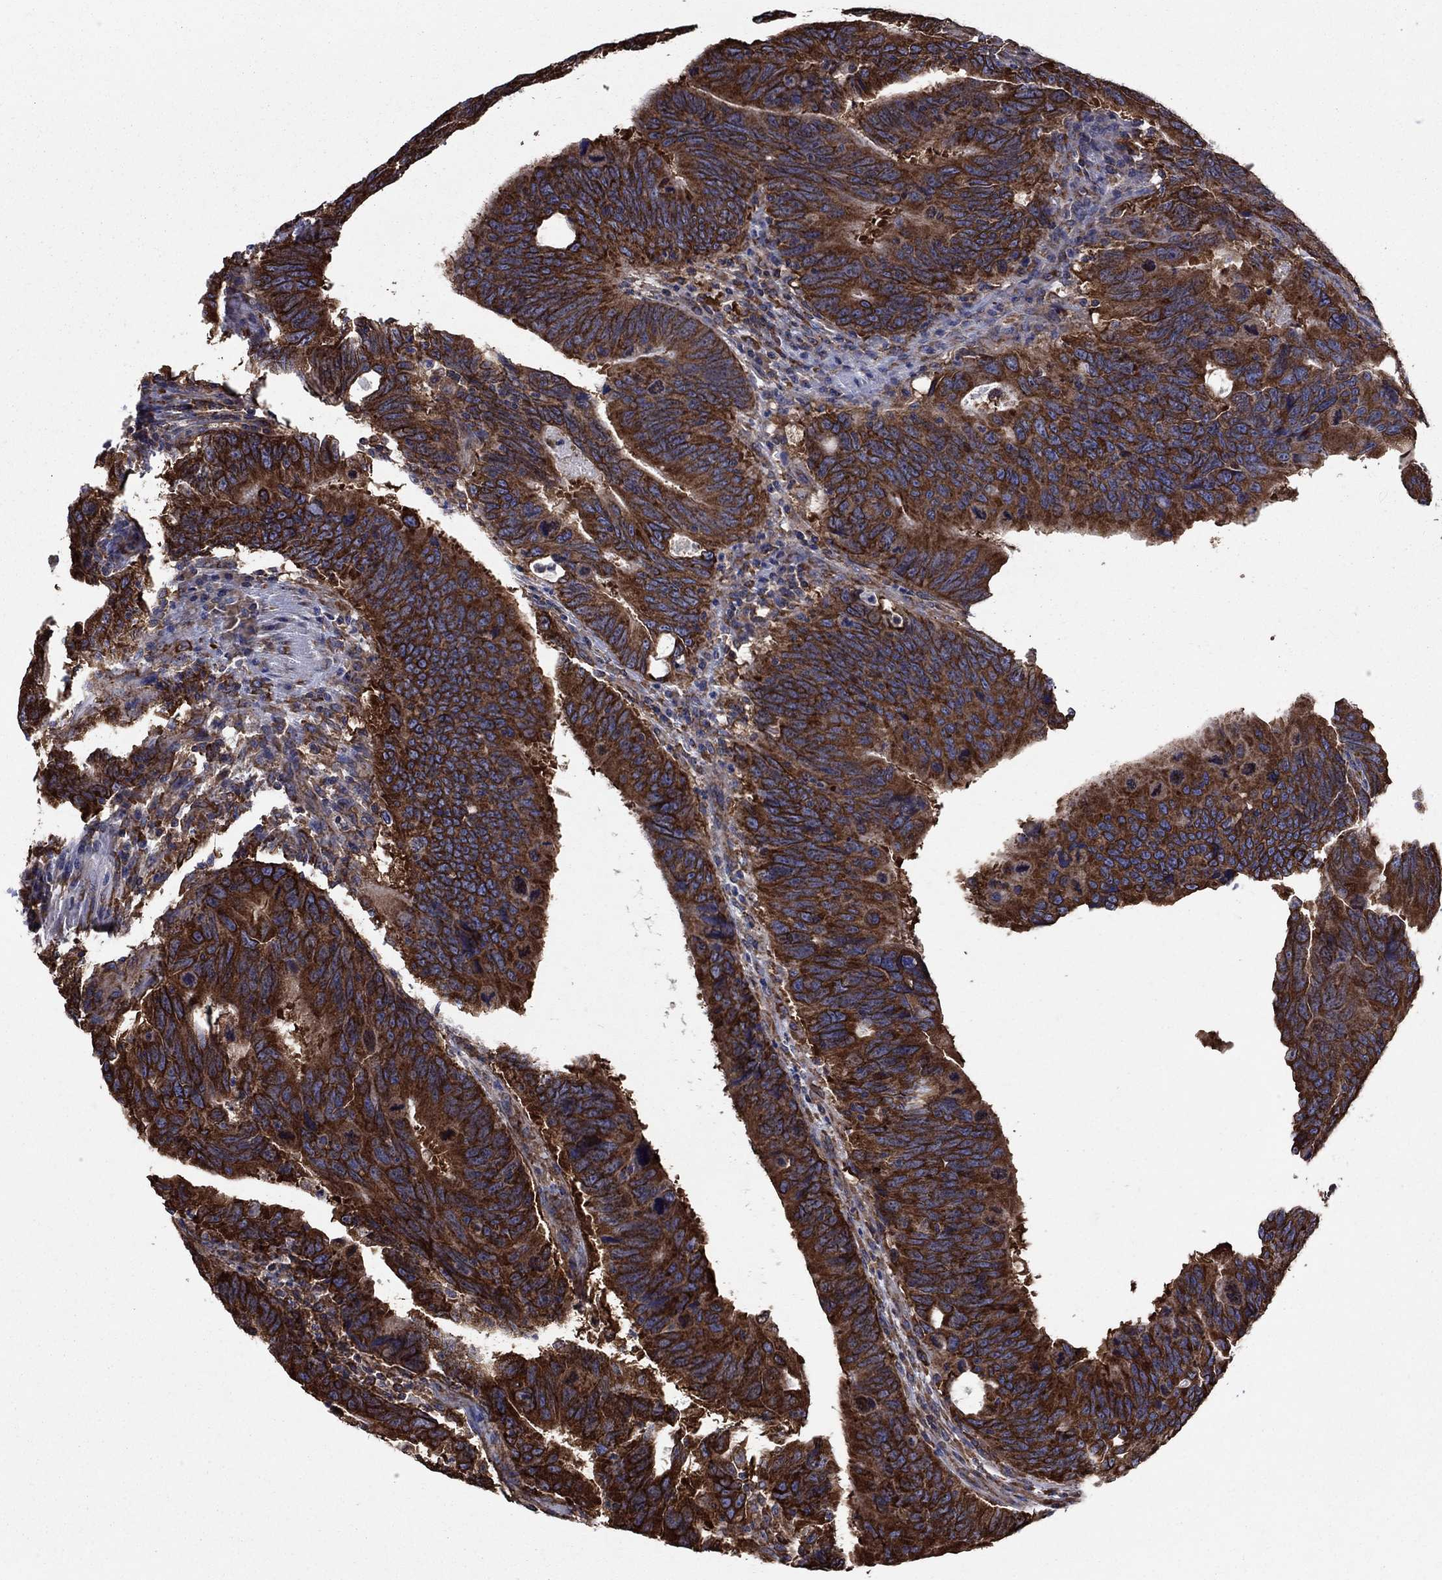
{"staining": {"intensity": "strong", "quantity": ">75%", "location": "cytoplasmic/membranous"}, "tissue": "colorectal cancer", "cell_type": "Tumor cells", "image_type": "cancer", "snomed": [{"axis": "morphology", "description": "Adenocarcinoma, NOS"}, {"axis": "topography", "description": "Colon"}], "caption": "Protein expression analysis of human adenocarcinoma (colorectal) reveals strong cytoplasmic/membranous expression in approximately >75% of tumor cells. The protein is stained brown, and the nuclei are stained in blue (DAB (3,3'-diaminobenzidine) IHC with brightfield microscopy, high magnification).", "gene": "YBX1", "patient": {"sex": "female", "age": 77}}